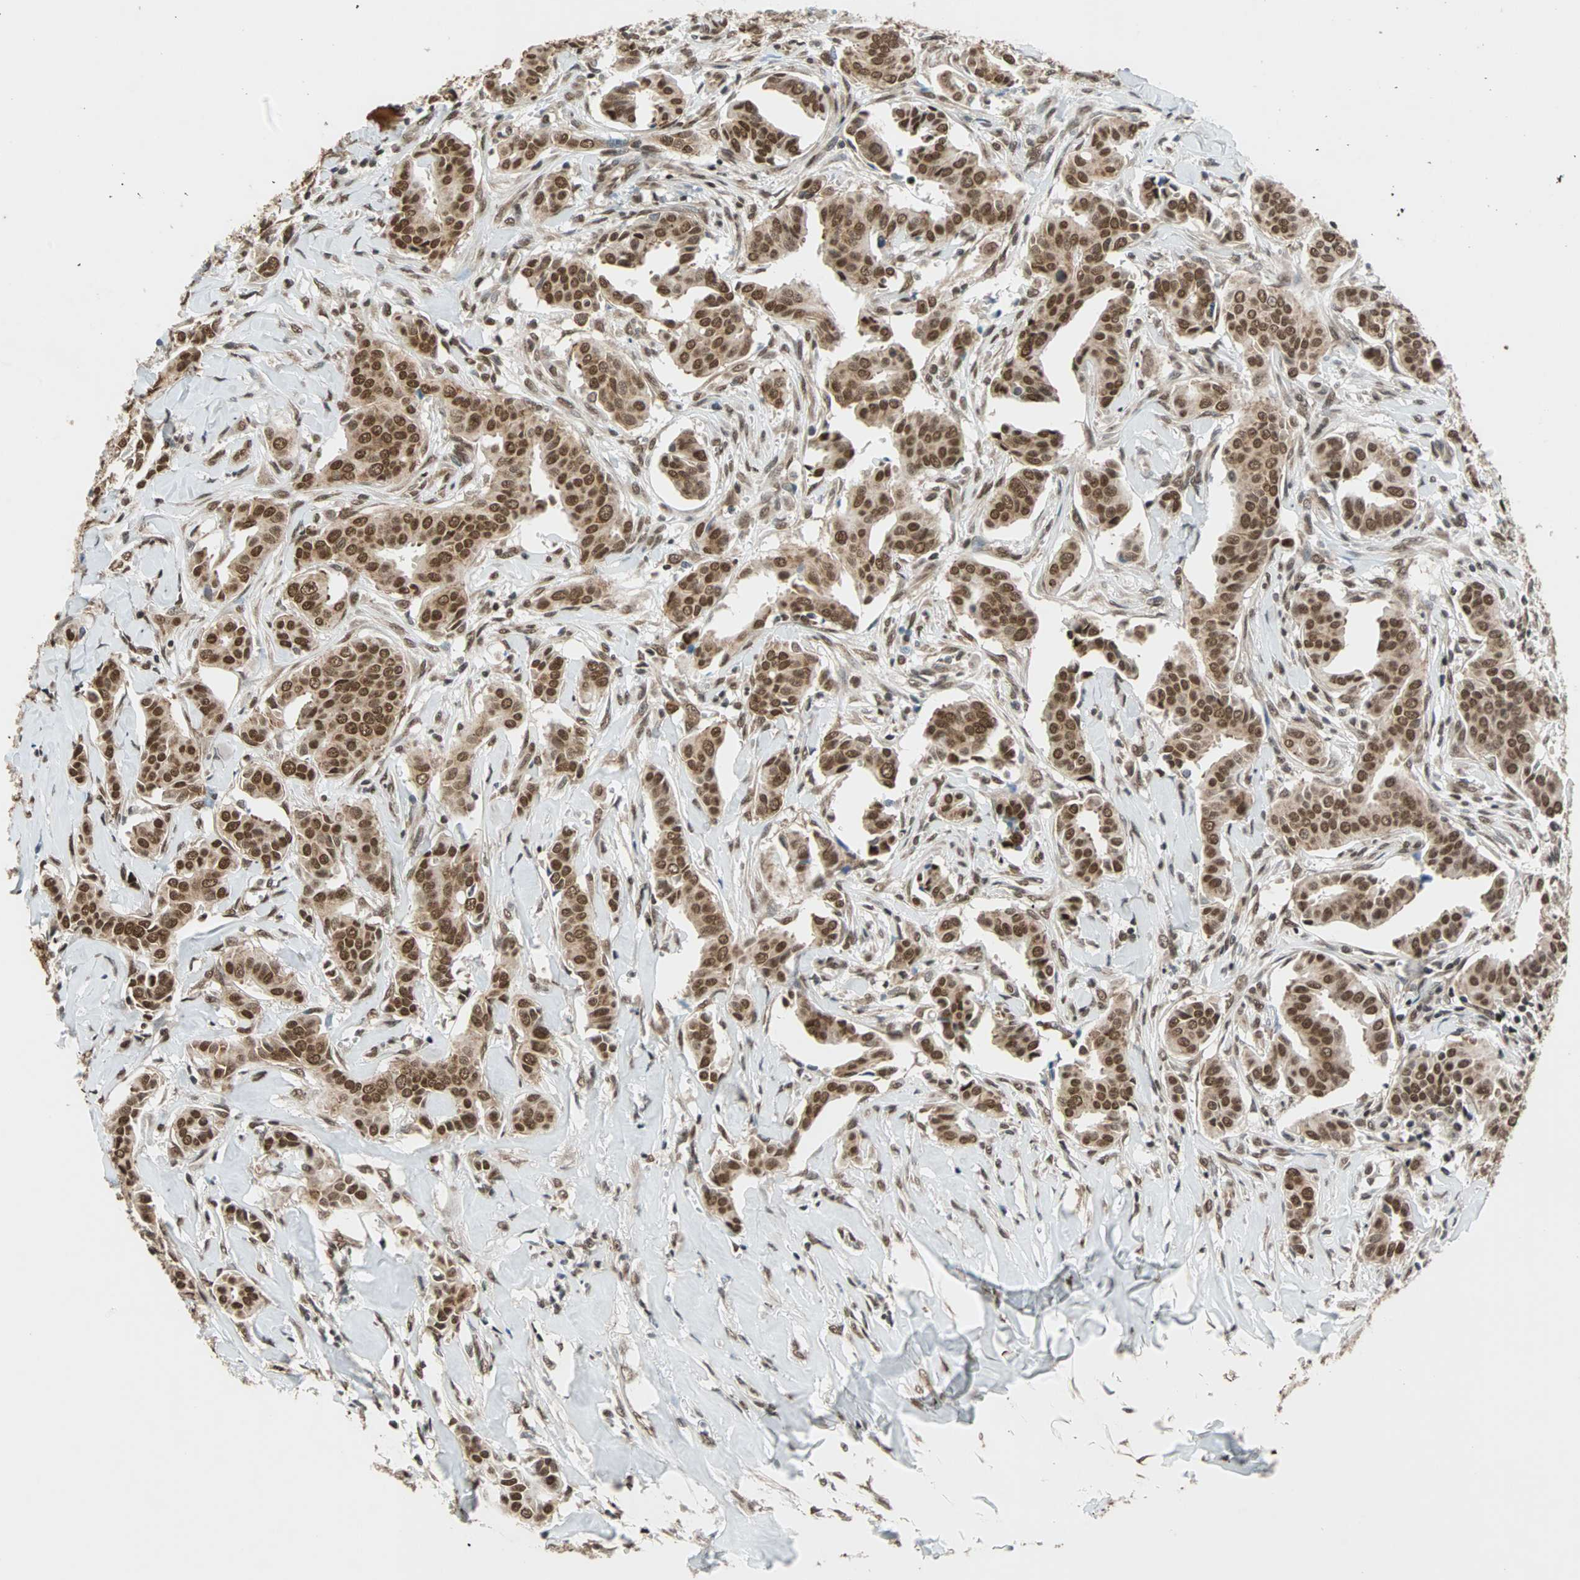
{"staining": {"intensity": "strong", "quantity": ">75%", "location": "nuclear"}, "tissue": "head and neck cancer", "cell_type": "Tumor cells", "image_type": "cancer", "snomed": [{"axis": "morphology", "description": "Adenocarcinoma, NOS"}, {"axis": "topography", "description": "Salivary gland"}, {"axis": "topography", "description": "Head-Neck"}], "caption": "Head and neck adenocarcinoma was stained to show a protein in brown. There is high levels of strong nuclear staining in about >75% of tumor cells. (DAB (3,3'-diaminobenzidine) IHC with brightfield microscopy, high magnification).", "gene": "DAZAP1", "patient": {"sex": "female", "age": 59}}